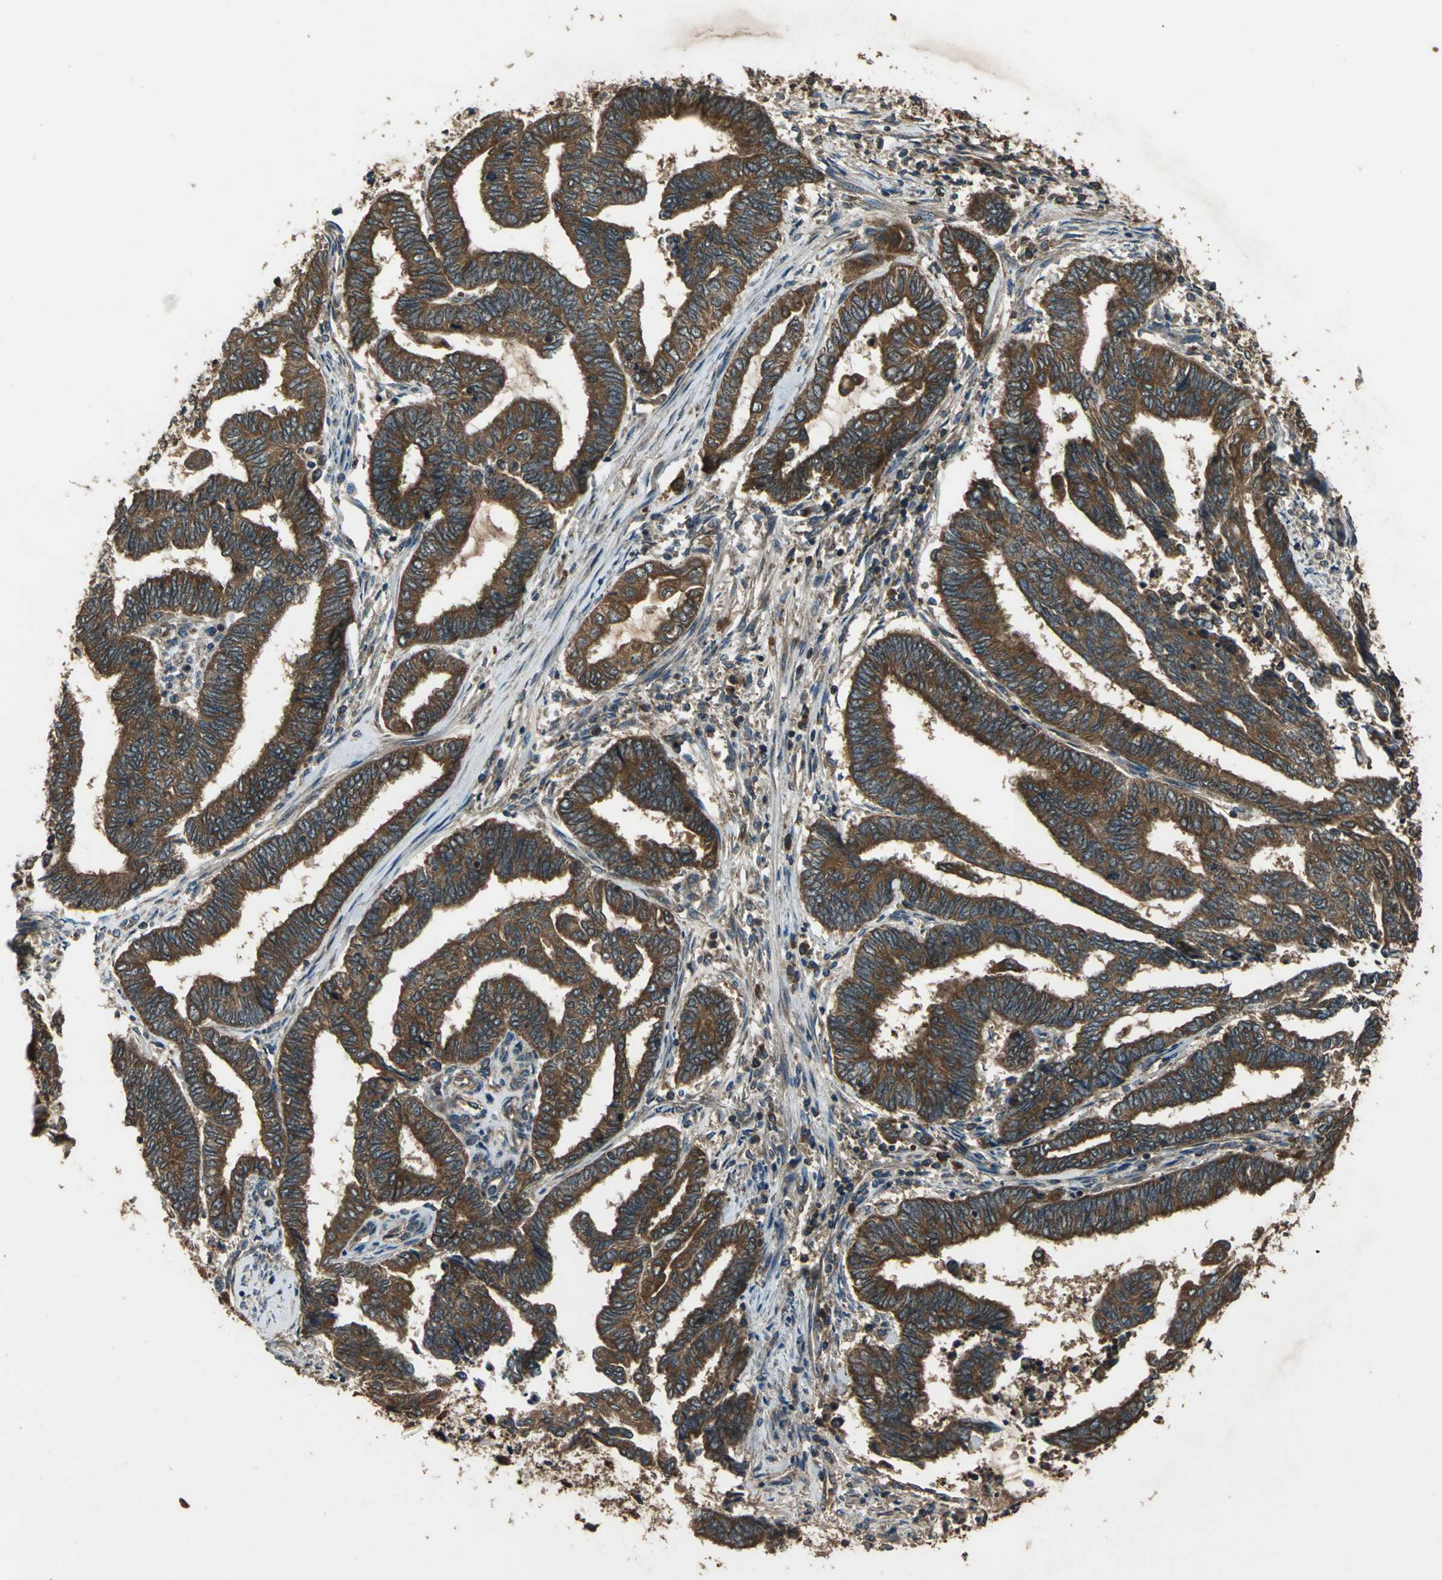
{"staining": {"intensity": "strong", "quantity": ">75%", "location": "cytoplasmic/membranous"}, "tissue": "endometrial cancer", "cell_type": "Tumor cells", "image_type": "cancer", "snomed": [{"axis": "morphology", "description": "Adenocarcinoma, NOS"}, {"axis": "topography", "description": "Uterus"}, {"axis": "topography", "description": "Endometrium"}], "caption": "Strong cytoplasmic/membranous staining is appreciated in about >75% of tumor cells in endometrial cancer (adenocarcinoma). Immunohistochemistry stains the protein in brown and the nuclei are stained blue.", "gene": "ZNF608", "patient": {"sex": "female", "age": 70}}